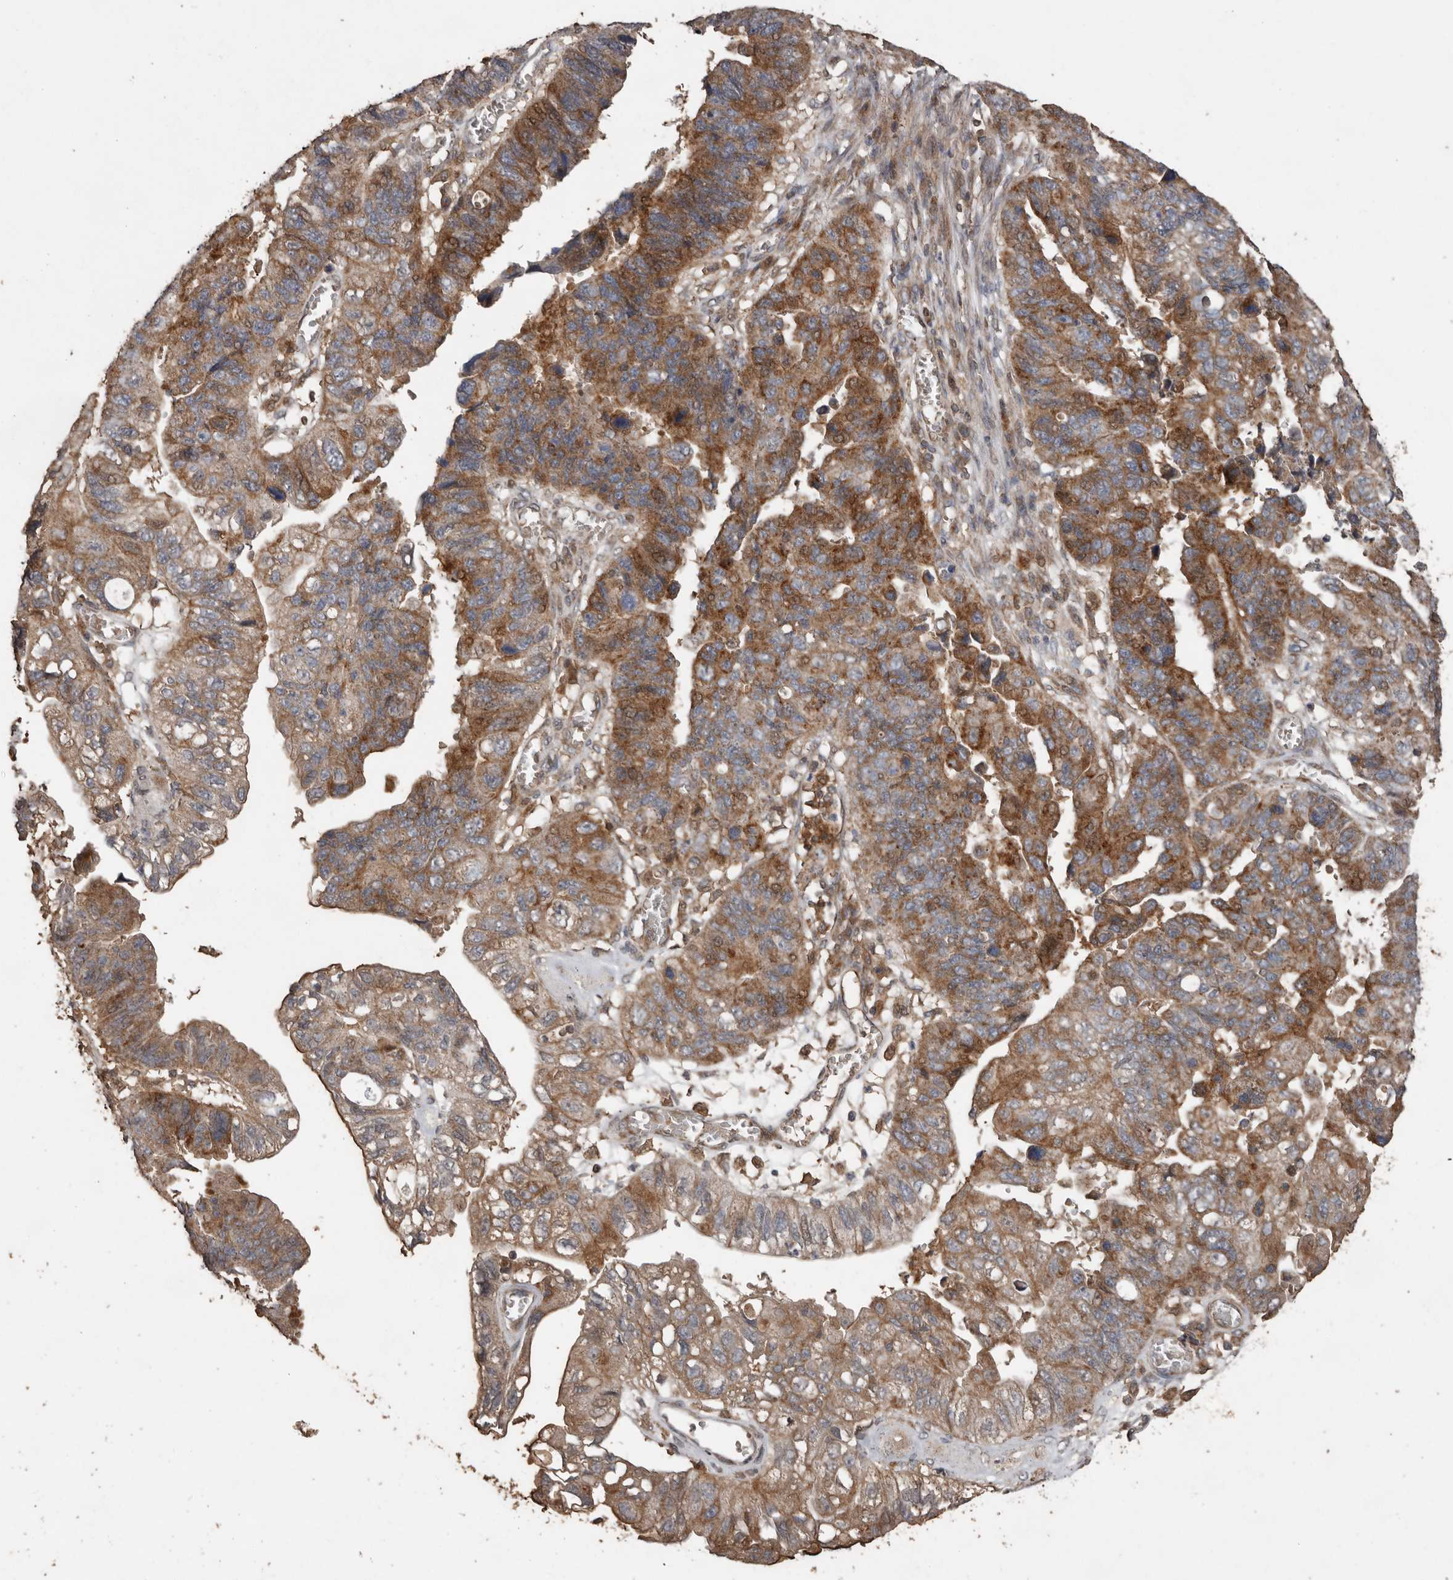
{"staining": {"intensity": "moderate", "quantity": ">75%", "location": "cytoplasmic/membranous"}, "tissue": "stomach cancer", "cell_type": "Tumor cells", "image_type": "cancer", "snomed": [{"axis": "morphology", "description": "Adenocarcinoma, NOS"}, {"axis": "topography", "description": "Stomach"}], "caption": "Protein staining shows moderate cytoplasmic/membranous staining in about >75% of tumor cells in stomach adenocarcinoma. (Stains: DAB in brown, nuclei in blue, Microscopy: brightfield microscopy at high magnification).", "gene": "RANBP17", "patient": {"sex": "male", "age": 59}}